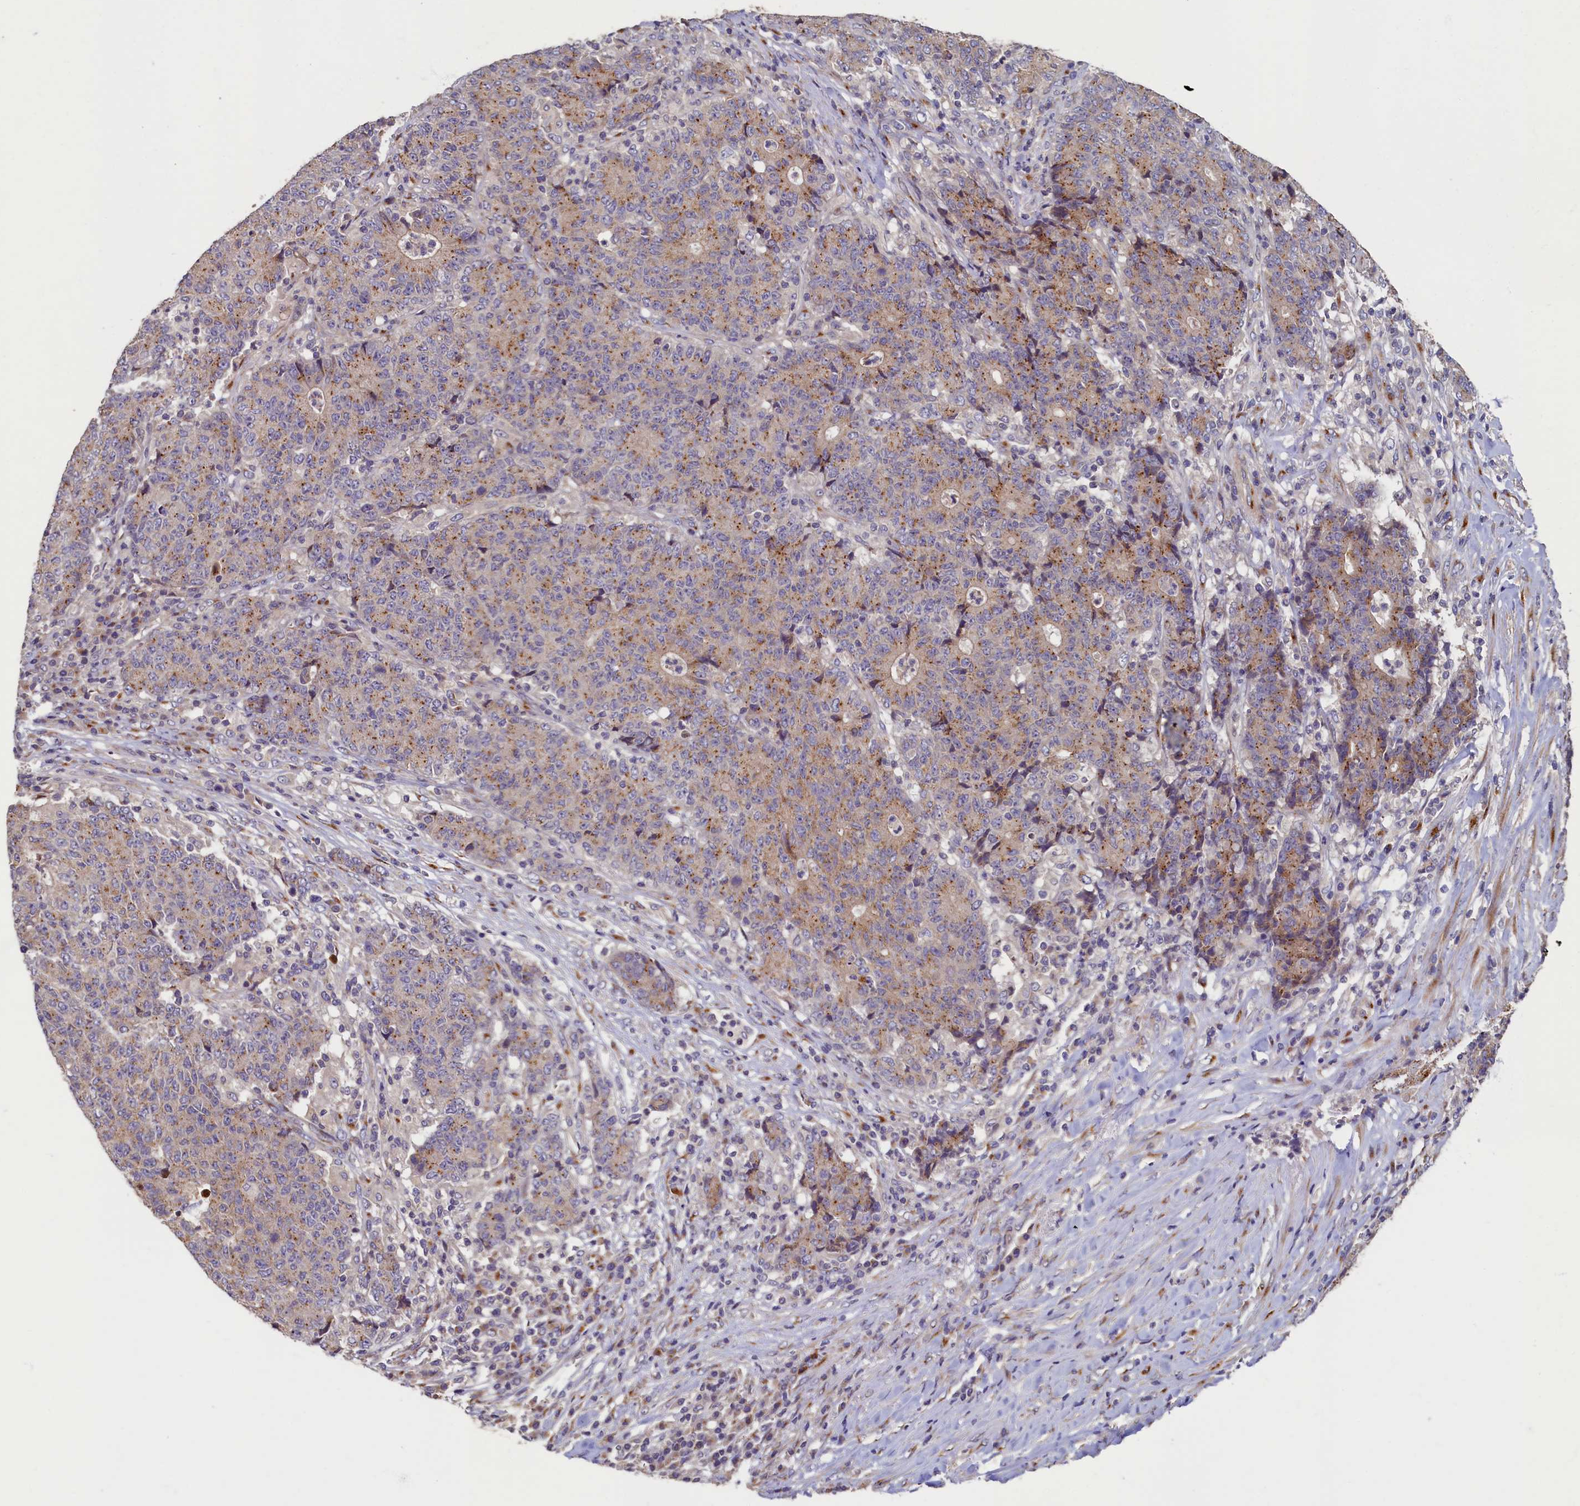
{"staining": {"intensity": "moderate", "quantity": ">75%", "location": "cytoplasmic/membranous"}, "tissue": "colorectal cancer", "cell_type": "Tumor cells", "image_type": "cancer", "snomed": [{"axis": "morphology", "description": "Adenocarcinoma, NOS"}, {"axis": "topography", "description": "Colon"}], "caption": "Immunohistochemical staining of human colorectal cancer exhibits medium levels of moderate cytoplasmic/membranous protein staining in about >75% of tumor cells. Nuclei are stained in blue.", "gene": "TMEM181", "patient": {"sex": "female", "age": 75}}